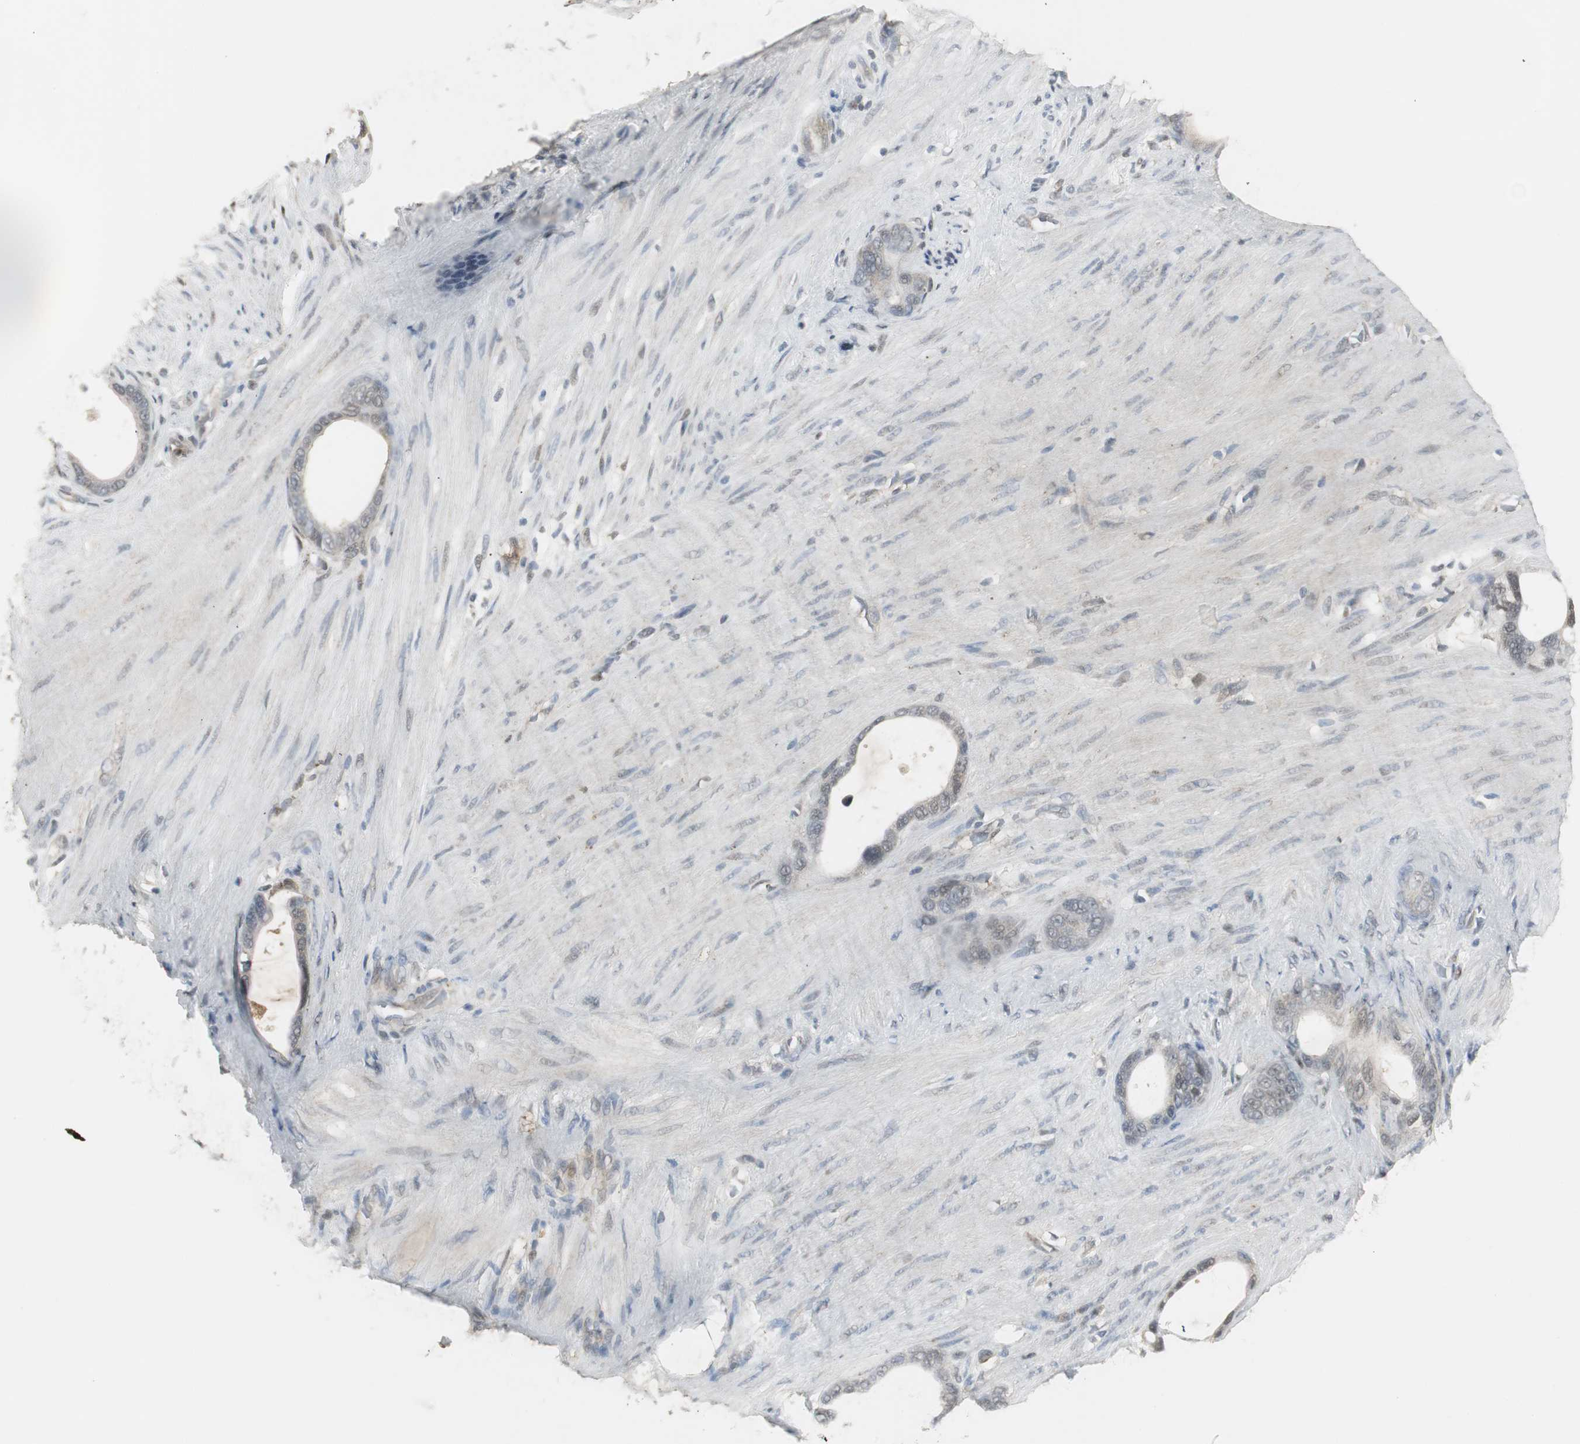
{"staining": {"intensity": "moderate", "quantity": "<25%", "location": "cytoplasmic/membranous,nuclear"}, "tissue": "stomach cancer", "cell_type": "Tumor cells", "image_type": "cancer", "snomed": [{"axis": "morphology", "description": "Adenocarcinoma, NOS"}, {"axis": "topography", "description": "Stomach"}], "caption": "Stomach cancer (adenocarcinoma) tissue reveals moderate cytoplasmic/membranous and nuclear staining in about <25% of tumor cells, visualized by immunohistochemistry.", "gene": "PLIN3", "patient": {"sex": "female", "age": 75}}